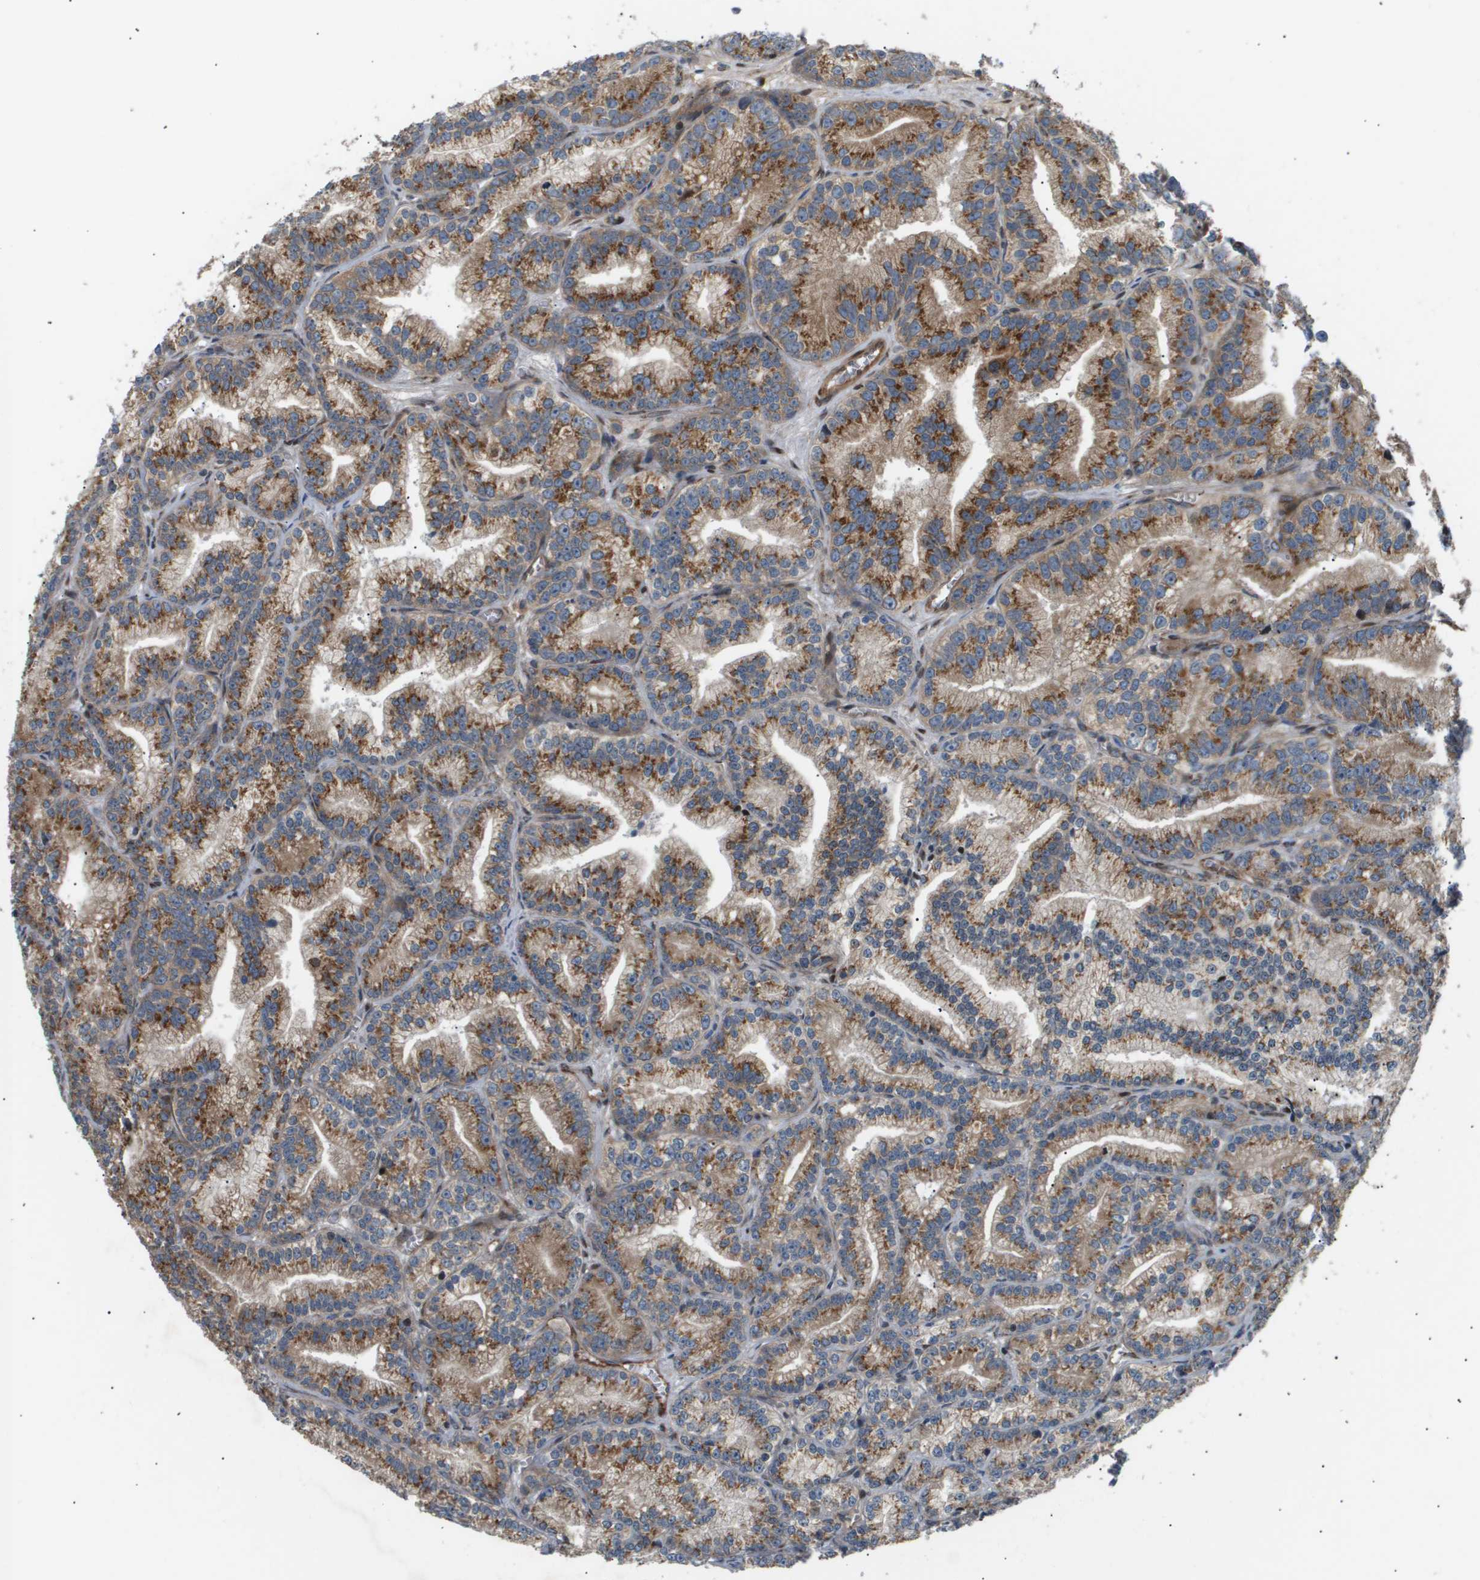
{"staining": {"intensity": "moderate", "quantity": ">75%", "location": "cytoplasmic/membranous"}, "tissue": "prostate cancer", "cell_type": "Tumor cells", "image_type": "cancer", "snomed": [{"axis": "morphology", "description": "Adenocarcinoma, Low grade"}, {"axis": "topography", "description": "Prostate"}], "caption": "Protein expression by IHC shows moderate cytoplasmic/membranous staining in about >75% of tumor cells in adenocarcinoma (low-grade) (prostate).", "gene": "LYSMD3", "patient": {"sex": "male", "age": 89}}